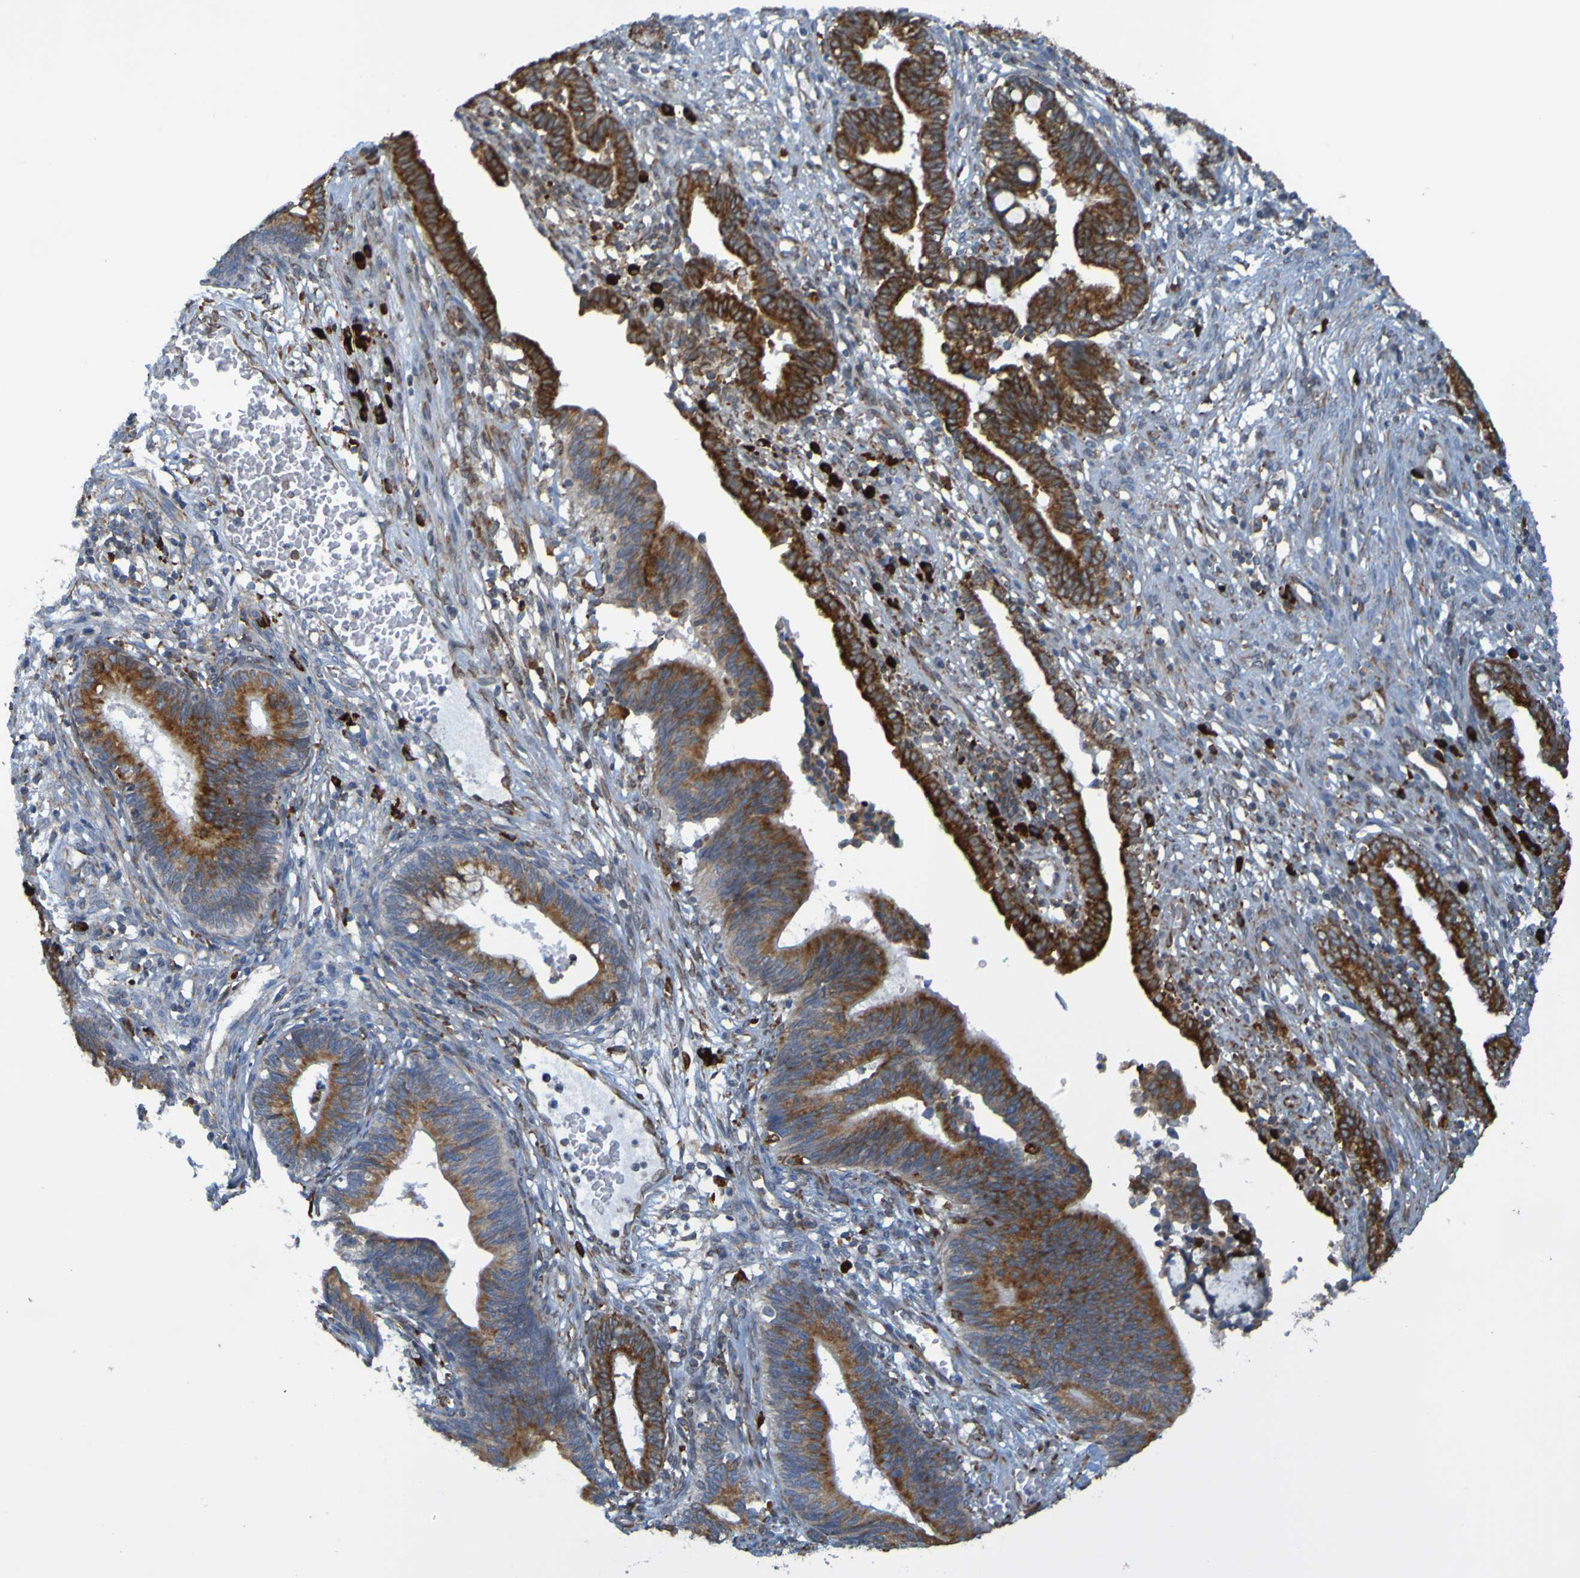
{"staining": {"intensity": "moderate", "quantity": "25%-75%", "location": "cytoplasmic/membranous"}, "tissue": "cervical cancer", "cell_type": "Tumor cells", "image_type": "cancer", "snomed": [{"axis": "morphology", "description": "Adenocarcinoma, NOS"}, {"axis": "topography", "description": "Cervix"}], "caption": "About 25%-75% of tumor cells in human cervical cancer (adenocarcinoma) display moderate cytoplasmic/membranous protein staining as visualized by brown immunohistochemical staining.", "gene": "SSR1", "patient": {"sex": "female", "age": 44}}